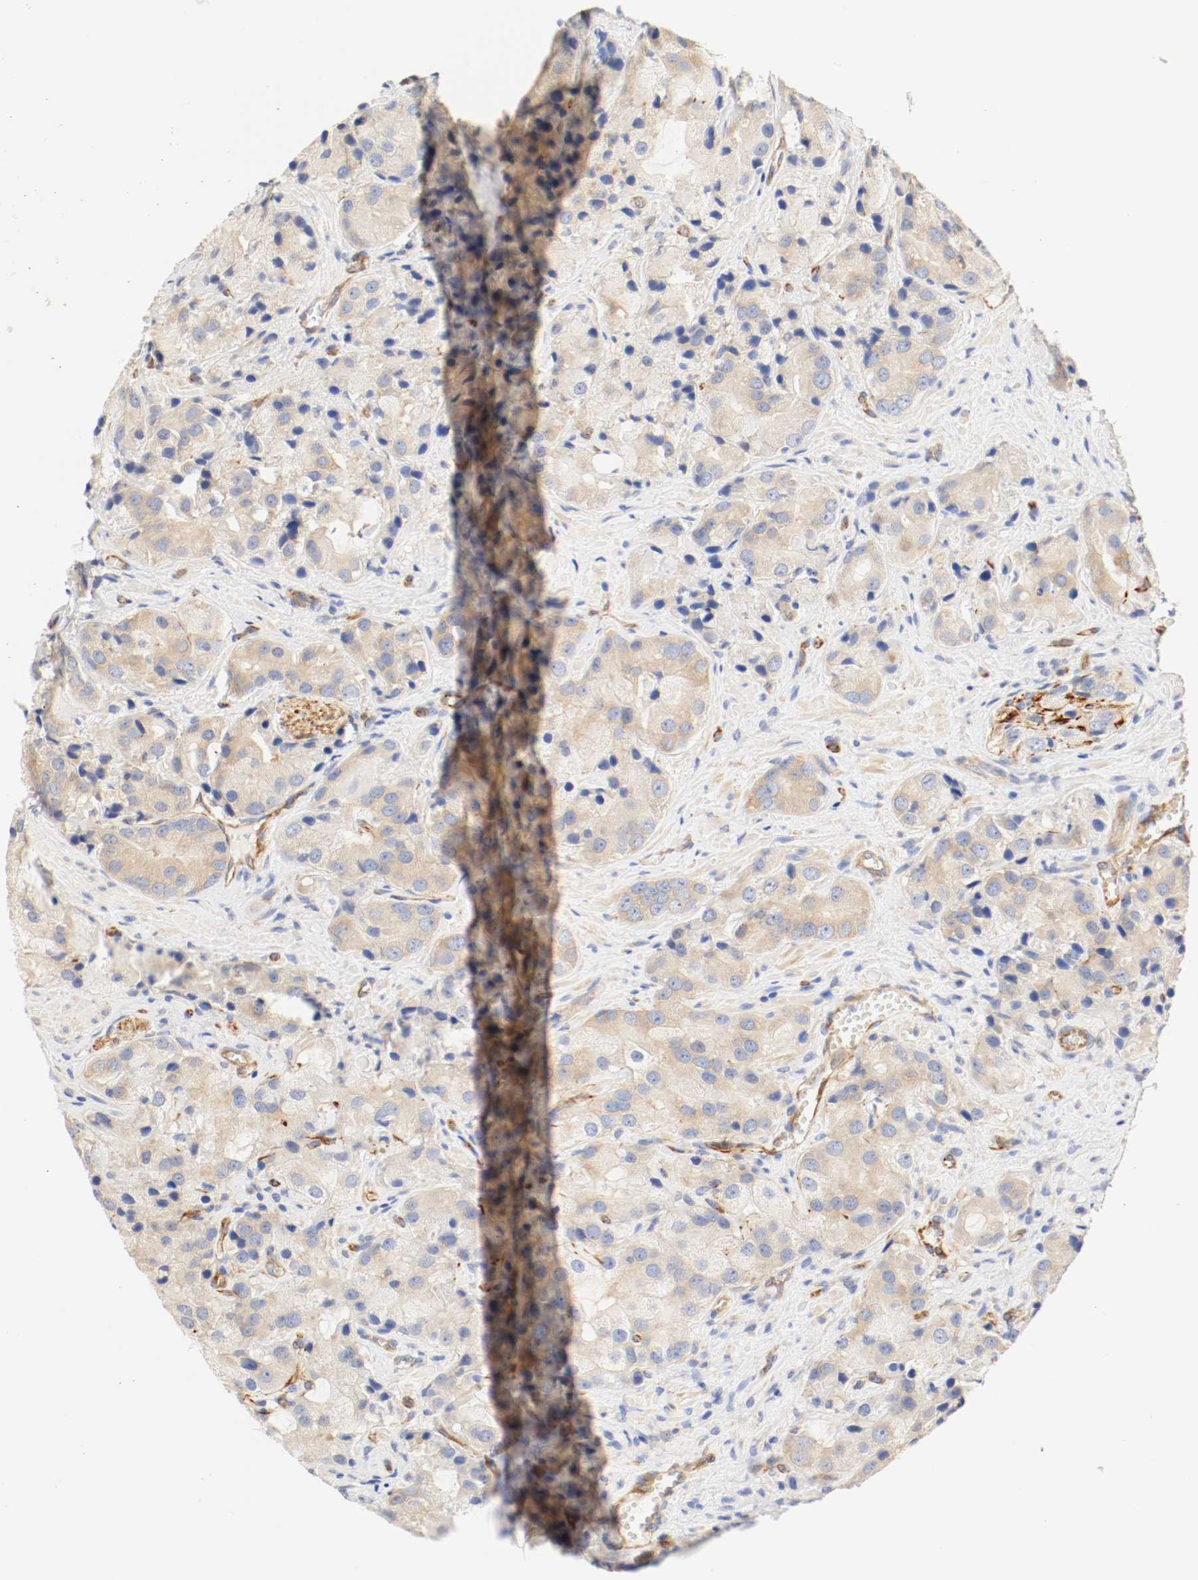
{"staining": {"intensity": "moderate", "quantity": ">75%", "location": "cytoplasmic/membranous"}, "tissue": "prostate cancer", "cell_type": "Tumor cells", "image_type": "cancer", "snomed": [{"axis": "morphology", "description": "Adenocarcinoma, High grade"}, {"axis": "topography", "description": "Prostate"}], "caption": "This histopathology image reveals immunohistochemistry (IHC) staining of human prostate adenocarcinoma (high-grade), with medium moderate cytoplasmic/membranous staining in about >75% of tumor cells.", "gene": "GIT1", "patient": {"sex": "male", "age": 70}}